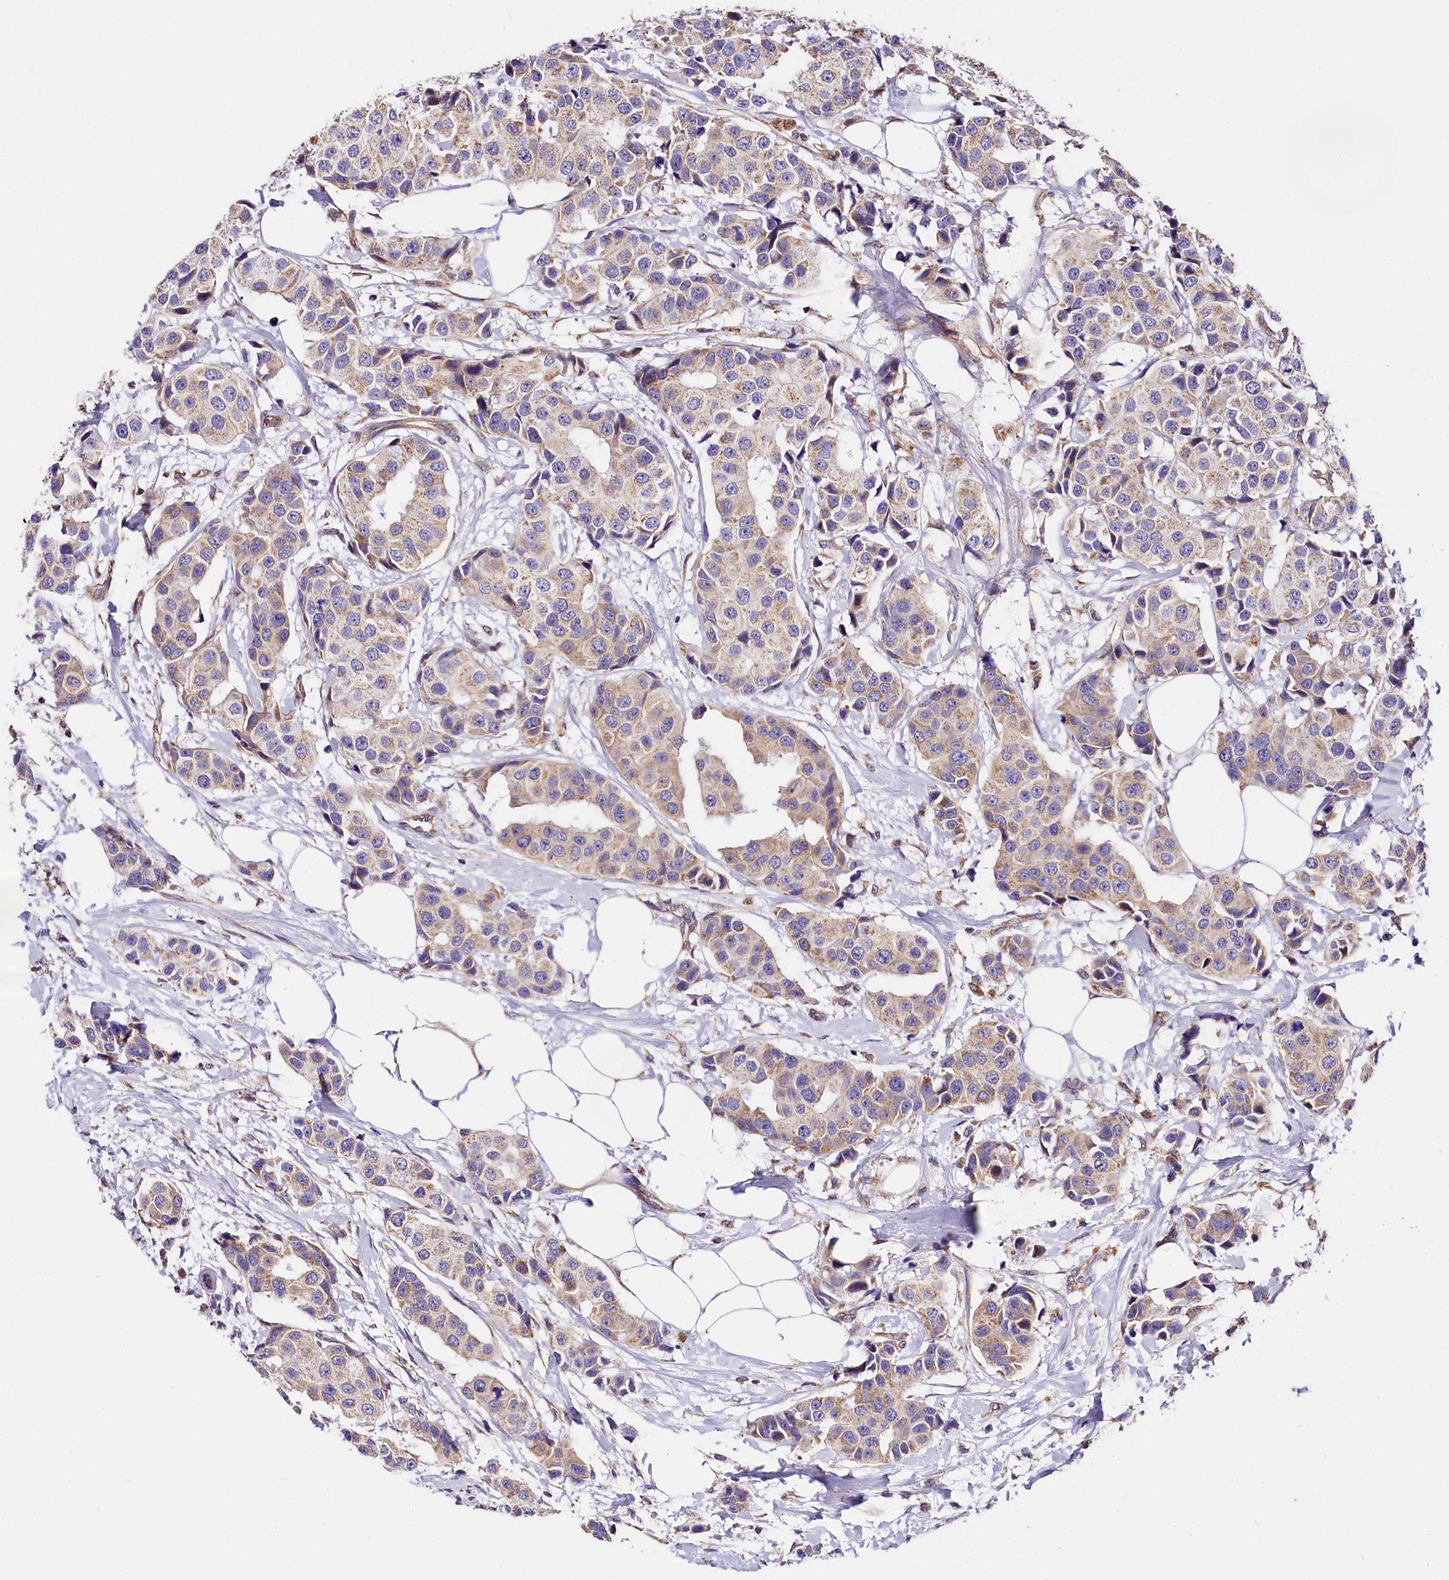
{"staining": {"intensity": "weak", "quantity": "25%-75%", "location": "cytoplasmic/membranous"}, "tissue": "breast cancer", "cell_type": "Tumor cells", "image_type": "cancer", "snomed": [{"axis": "morphology", "description": "Normal tissue, NOS"}, {"axis": "morphology", "description": "Duct carcinoma"}, {"axis": "topography", "description": "Breast"}], "caption": "DAB immunohistochemical staining of human breast cancer displays weak cytoplasmic/membranous protein expression in about 25%-75% of tumor cells.", "gene": "ACAA2", "patient": {"sex": "female", "age": 39}}